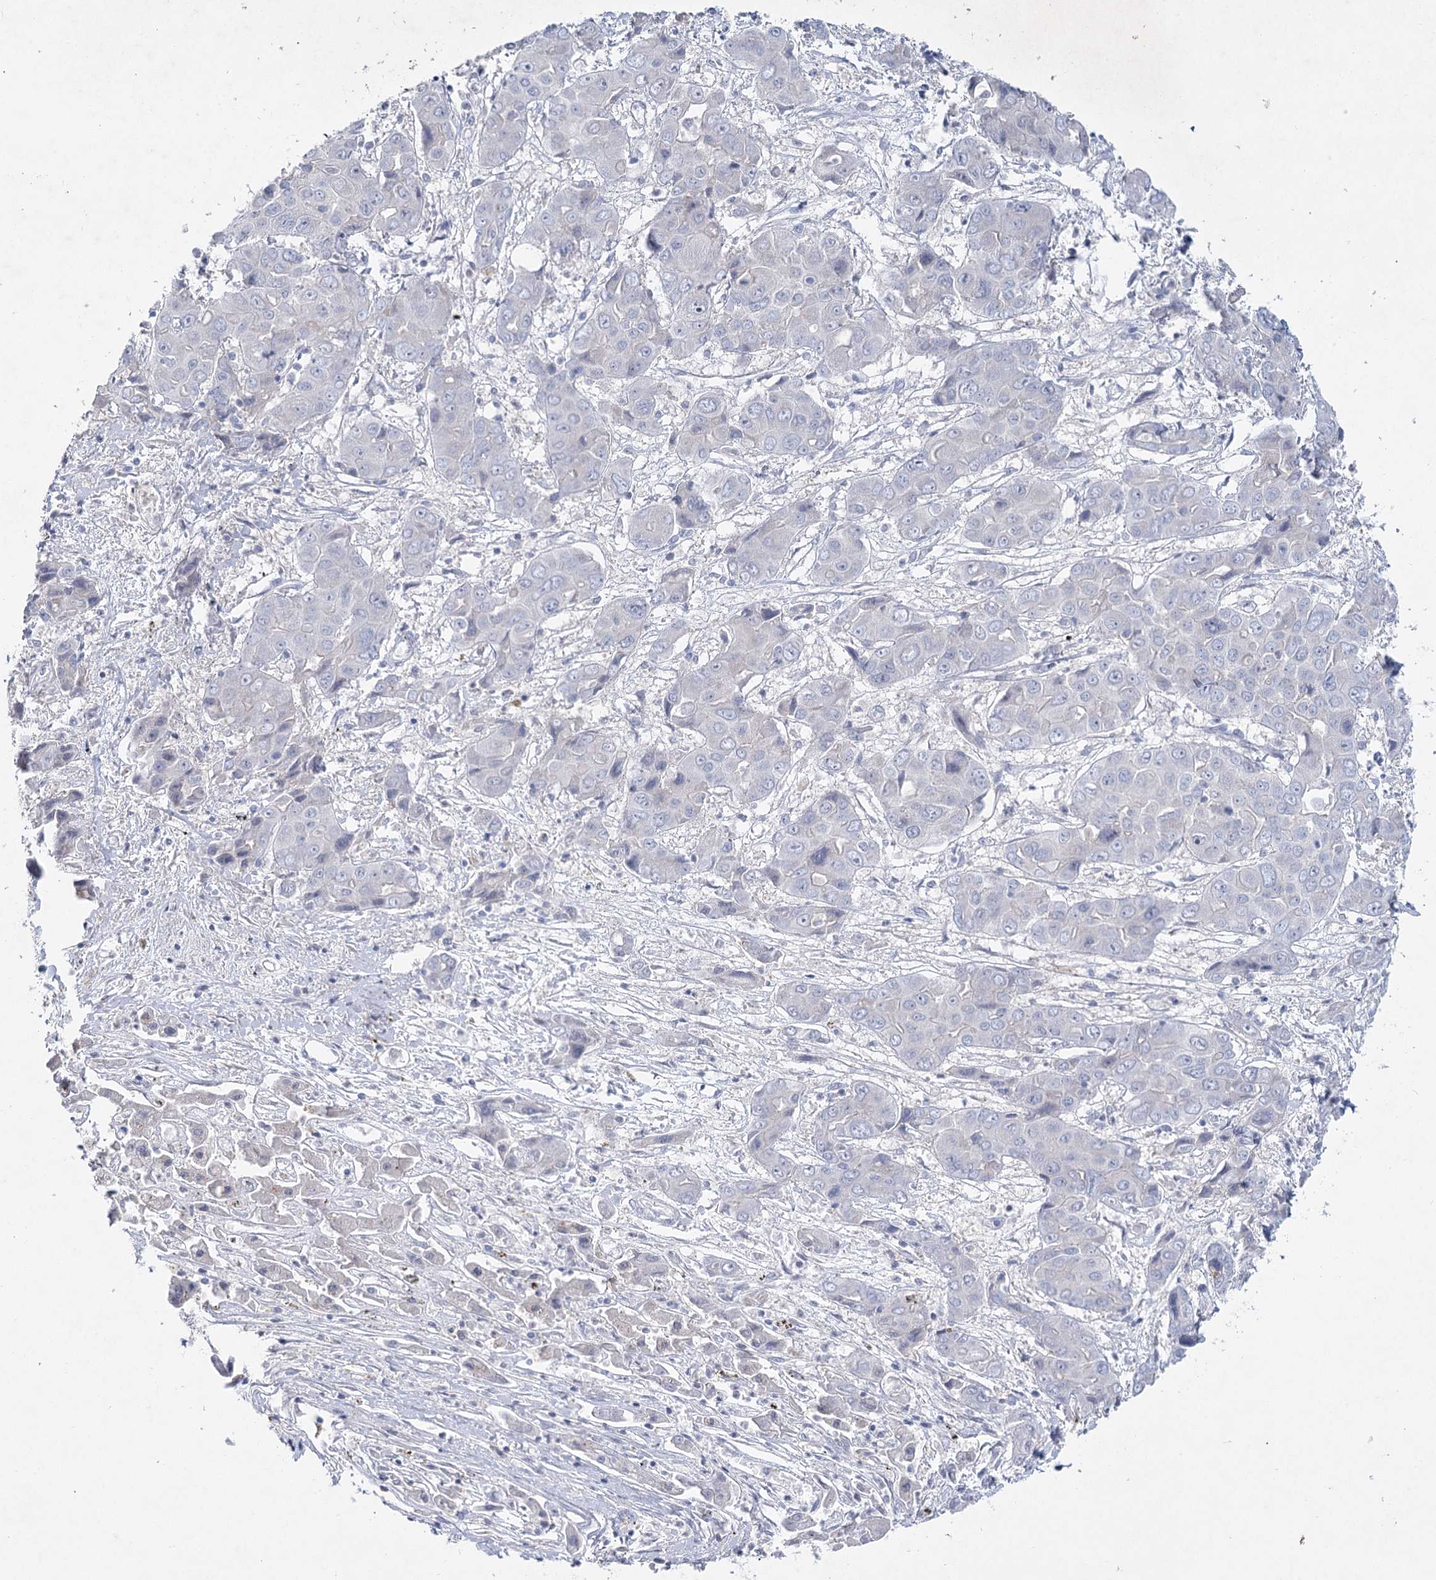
{"staining": {"intensity": "negative", "quantity": "none", "location": "none"}, "tissue": "liver cancer", "cell_type": "Tumor cells", "image_type": "cancer", "snomed": [{"axis": "morphology", "description": "Cholangiocarcinoma"}, {"axis": "topography", "description": "Liver"}], "caption": "The image reveals no staining of tumor cells in liver cancer. (Stains: DAB (3,3'-diaminobenzidine) immunohistochemistry (IHC) with hematoxylin counter stain, Microscopy: brightfield microscopy at high magnification).", "gene": "MAP3K13", "patient": {"sex": "male", "age": 67}}